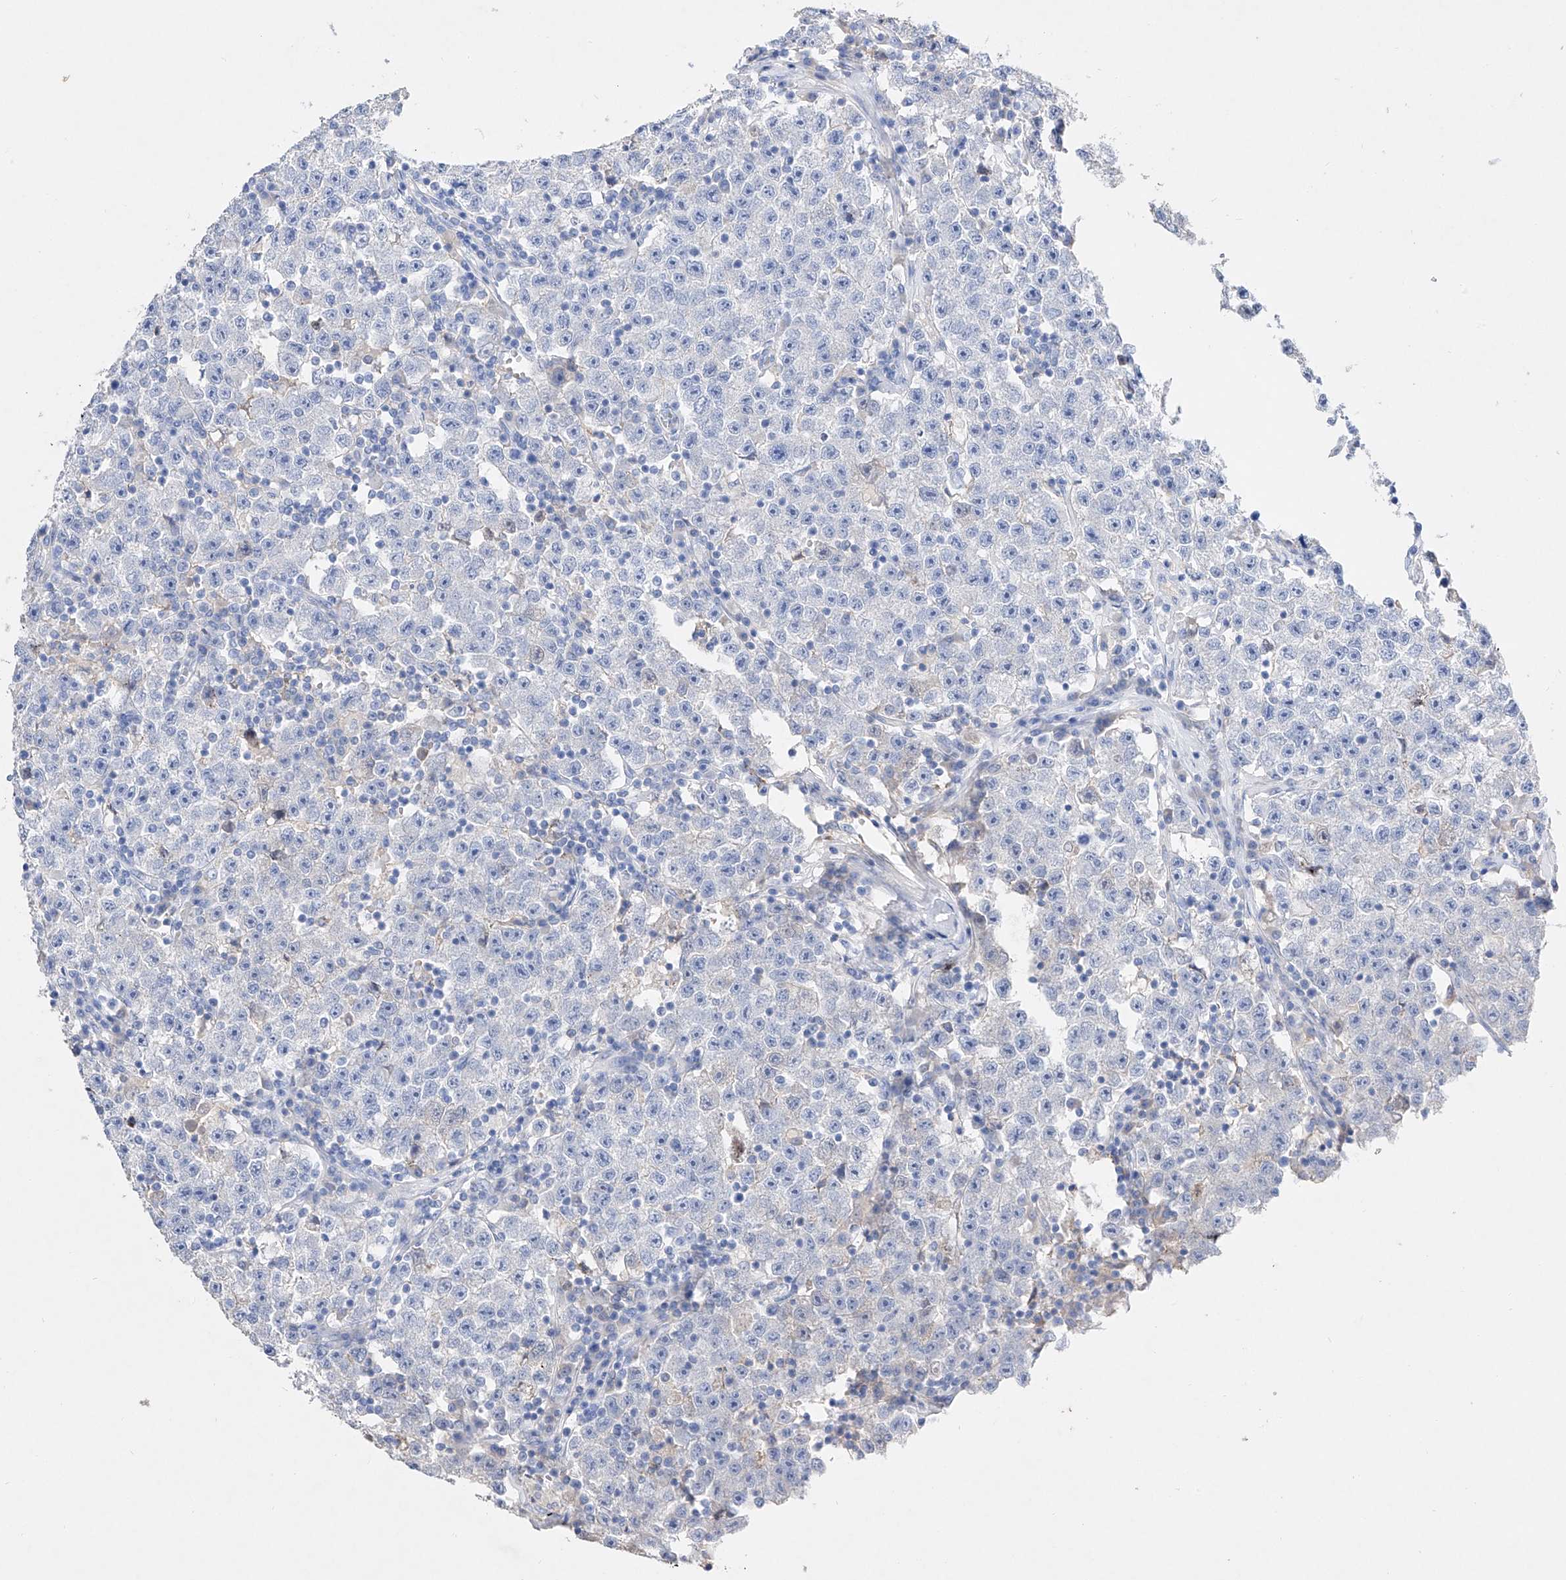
{"staining": {"intensity": "negative", "quantity": "none", "location": "none"}, "tissue": "testis cancer", "cell_type": "Tumor cells", "image_type": "cancer", "snomed": [{"axis": "morphology", "description": "Seminoma, NOS"}, {"axis": "topography", "description": "Testis"}], "caption": "This image is of testis seminoma stained with immunohistochemistry to label a protein in brown with the nuclei are counter-stained blue. There is no expression in tumor cells.", "gene": "TM7SF2", "patient": {"sex": "male", "age": 22}}